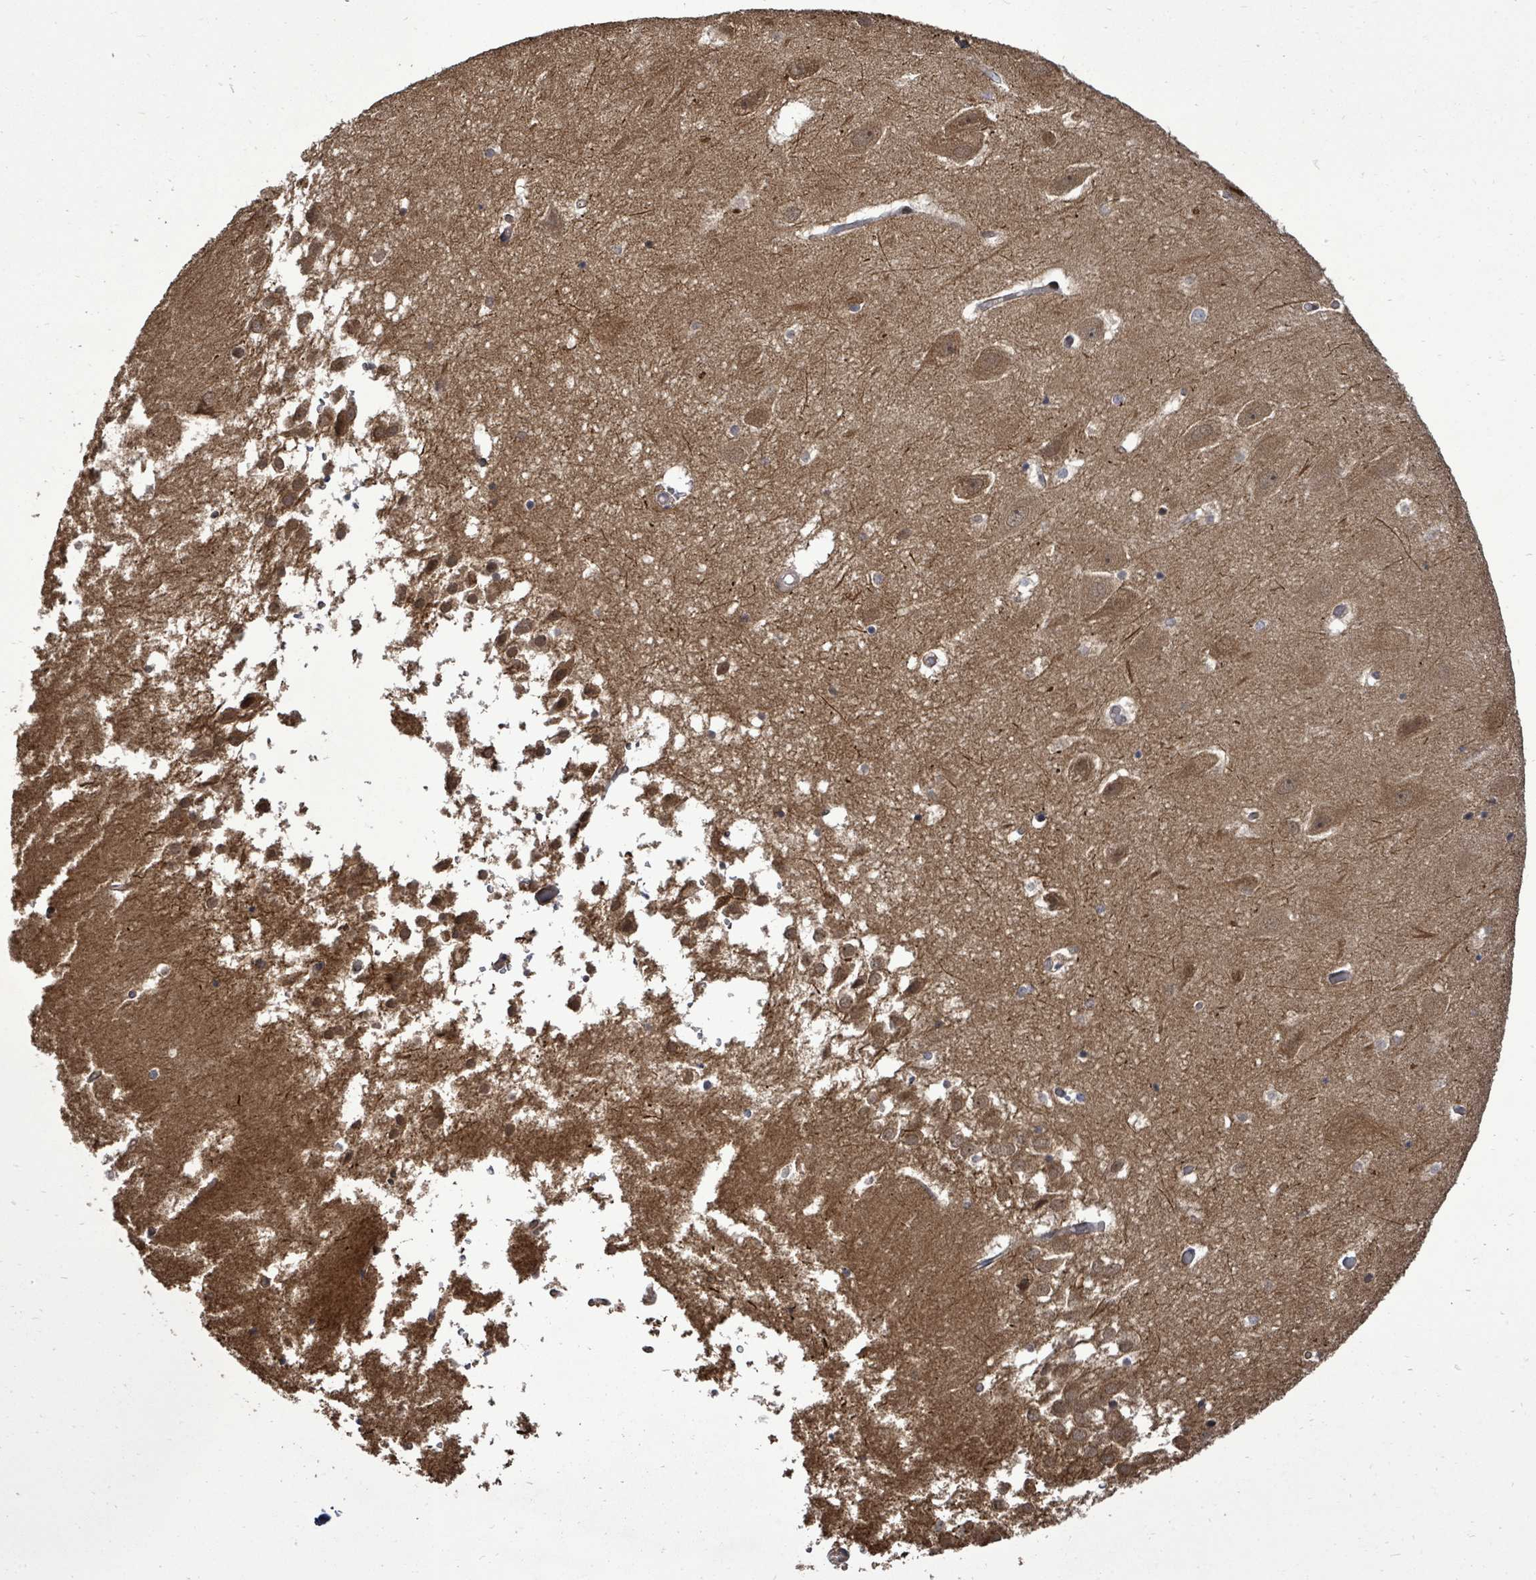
{"staining": {"intensity": "moderate", "quantity": "<25%", "location": "nuclear"}, "tissue": "hippocampus", "cell_type": "Glial cells", "image_type": "normal", "snomed": [{"axis": "morphology", "description": "Normal tissue, NOS"}, {"axis": "topography", "description": "Hippocampus"}], "caption": "IHC staining of benign hippocampus, which shows low levels of moderate nuclear staining in approximately <25% of glial cells indicating moderate nuclear protein positivity. The staining was performed using DAB (brown) for protein detection and nuclei were counterstained in hematoxylin (blue).", "gene": "KRTAP27", "patient": {"sex": "female", "age": 52}}